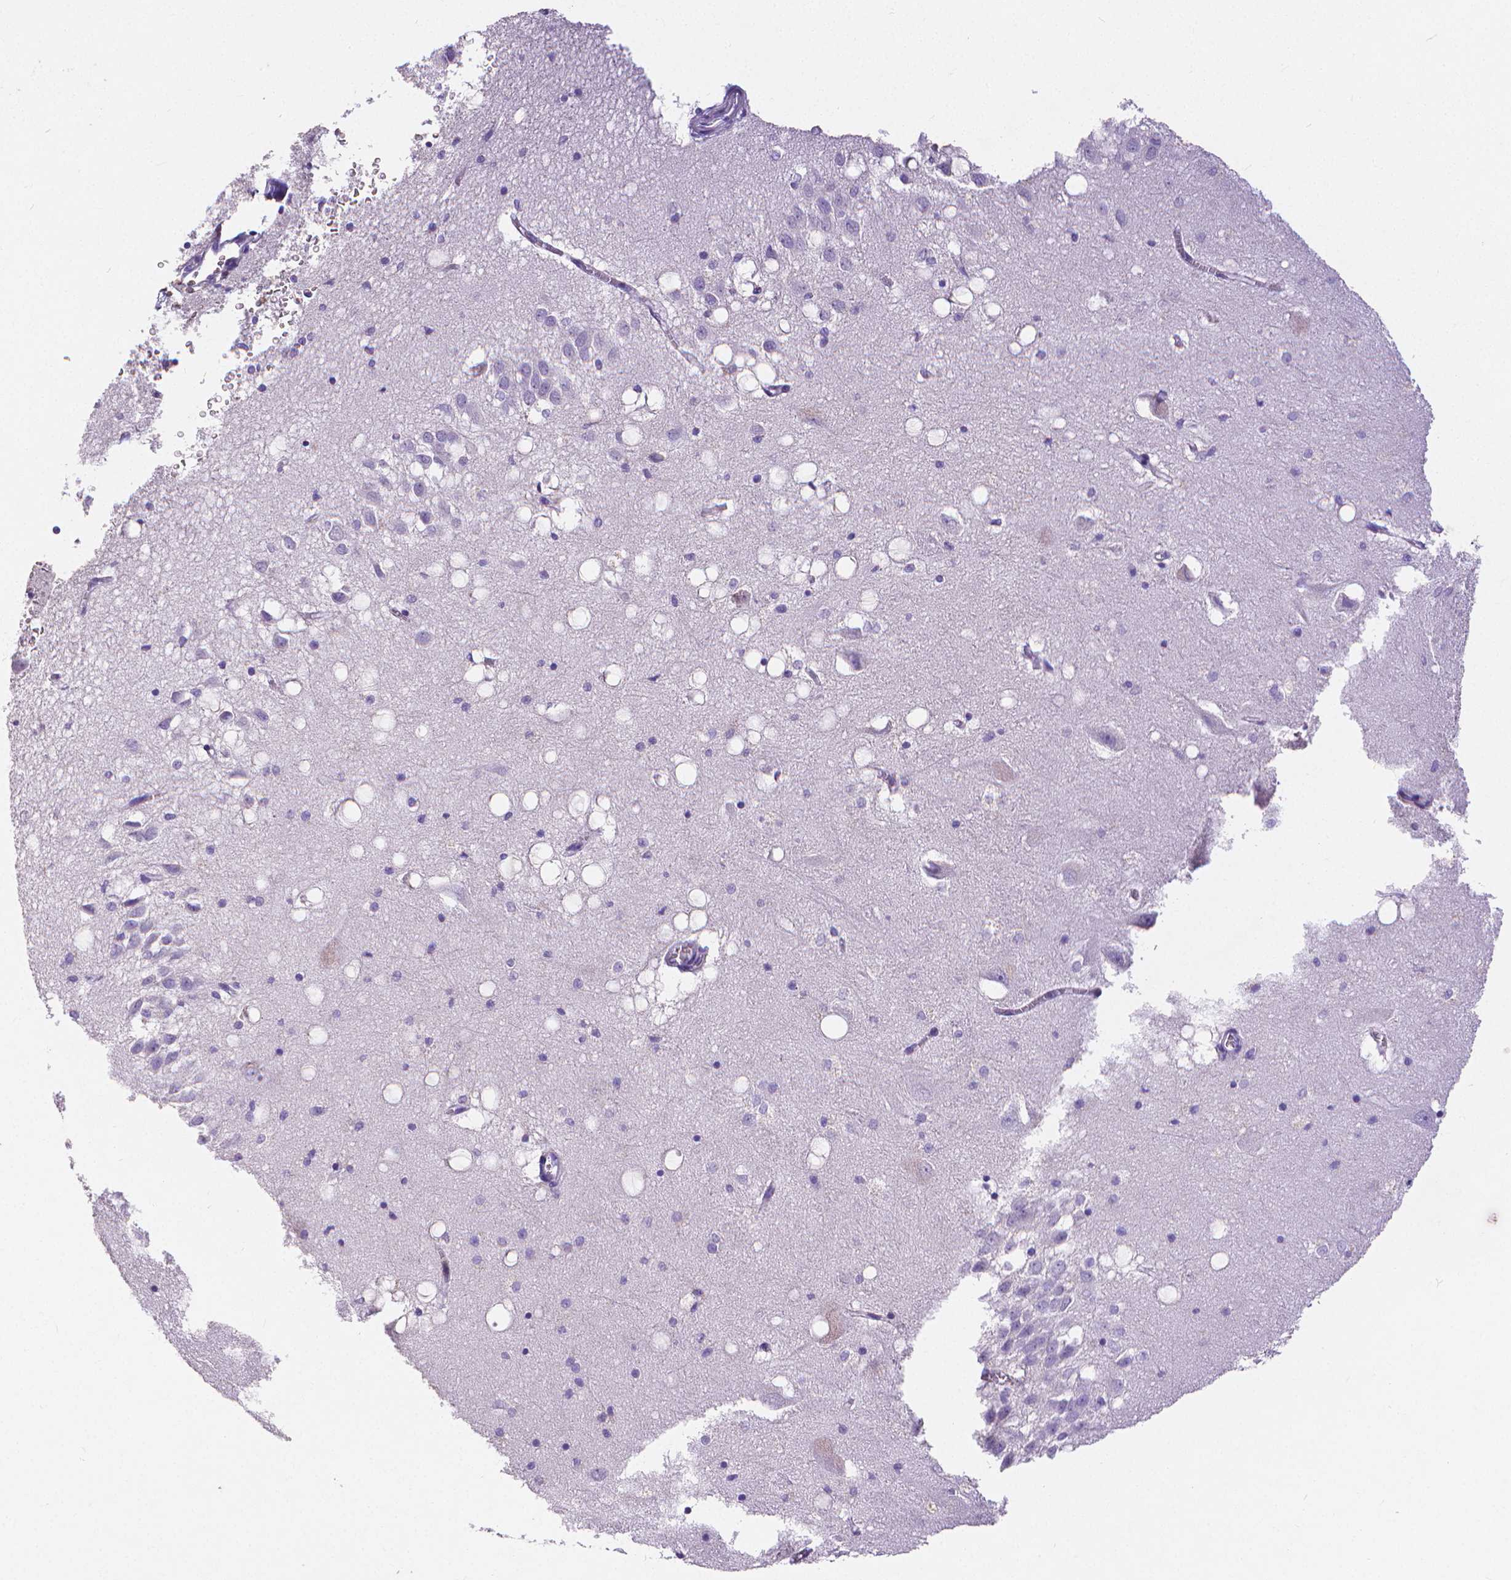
{"staining": {"intensity": "negative", "quantity": "none", "location": "none"}, "tissue": "hippocampus", "cell_type": "Glial cells", "image_type": "normal", "snomed": [{"axis": "morphology", "description": "Normal tissue, NOS"}, {"axis": "topography", "description": "Hippocampus"}], "caption": "High magnification brightfield microscopy of unremarkable hippocampus stained with DAB (3,3'-diaminobenzidine) (brown) and counterstained with hematoxylin (blue): glial cells show no significant staining.", "gene": "CD4", "patient": {"sex": "male", "age": 58}}